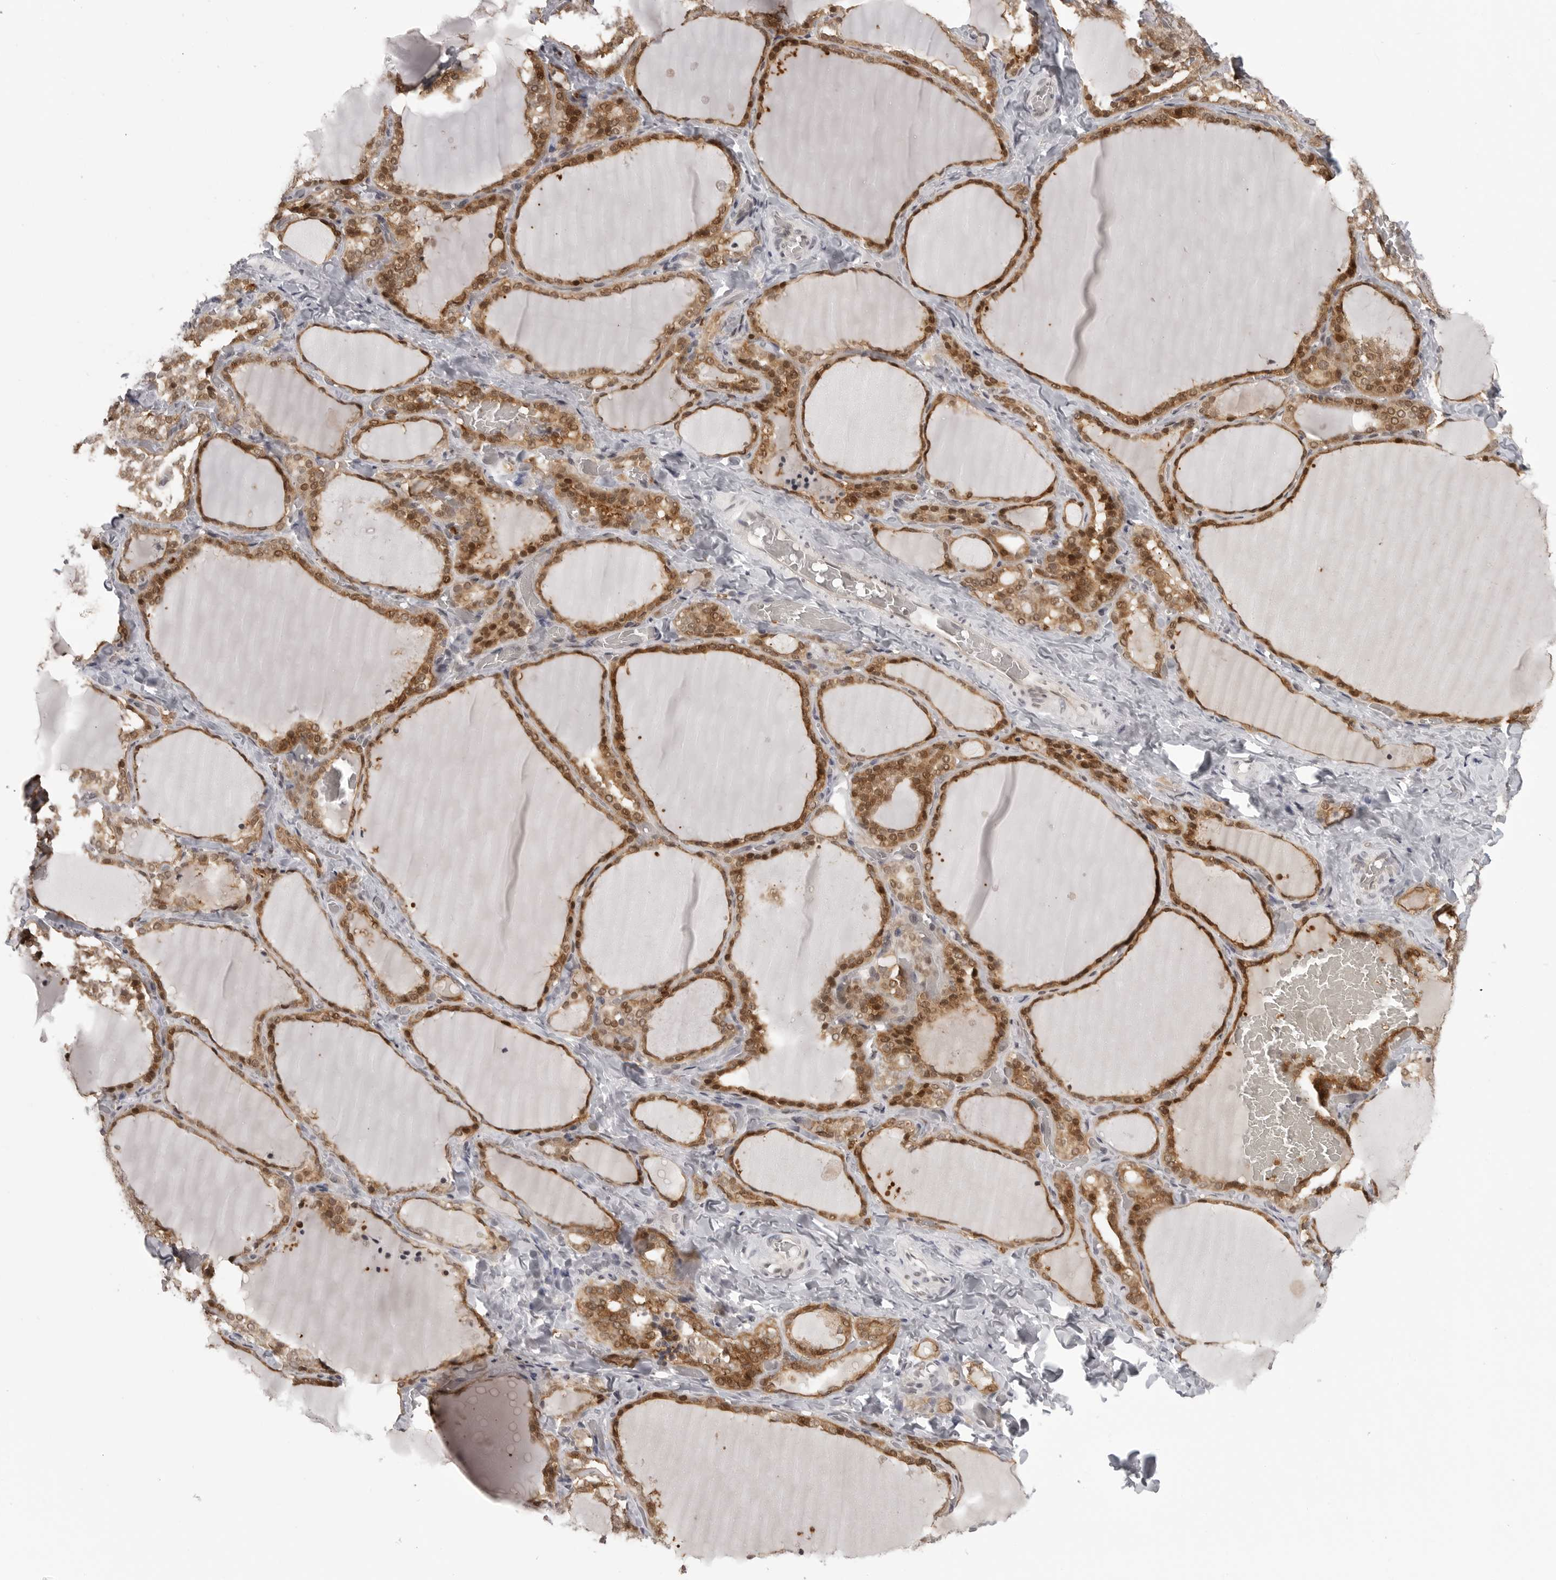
{"staining": {"intensity": "strong", "quantity": ">75%", "location": "cytoplasmic/membranous,nuclear"}, "tissue": "thyroid gland", "cell_type": "Glandular cells", "image_type": "normal", "snomed": [{"axis": "morphology", "description": "Normal tissue, NOS"}, {"axis": "topography", "description": "Thyroid gland"}], "caption": "Immunohistochemical staining of unremarkable human thyroid gland reveals strong cytoplasmic/membranous,nuclear protein expression in about >75% of glandular cells. Using DAB (brown) and hematoxylin (blue) stains, captured at high magnification using brightfield microscopy.", "gene": "PEG3", "patient": {"sex": "female", "age": 22}}